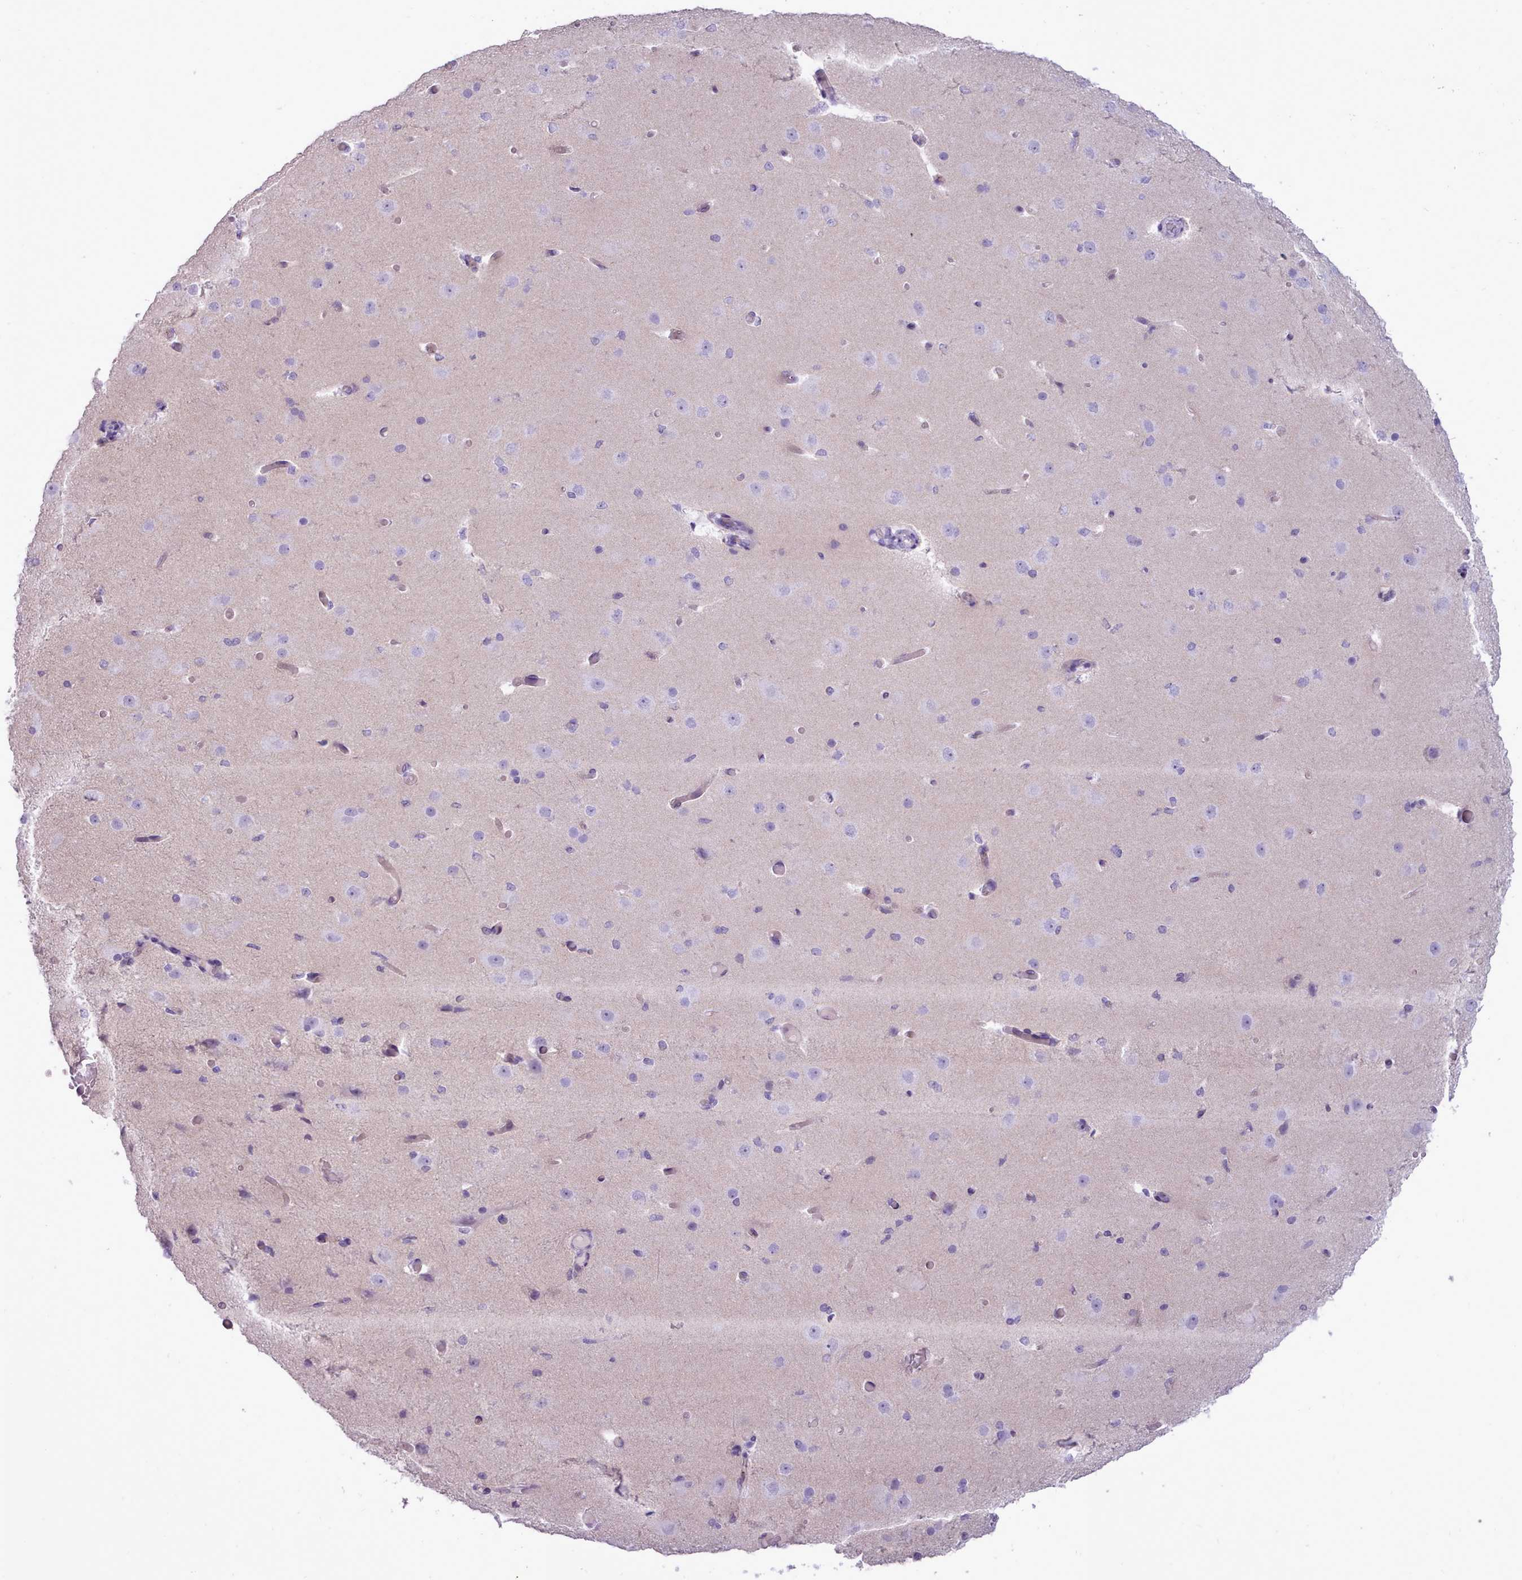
{"staining": {"intensity": "negative", "quantity": "none", "location": "none"}, "tissue": "cerebral cortex", "cell_type": "Endothelial cells", "image_type": "normal", "snomed": [{"axis": "morphology", "description": "Normal tissue, NOS"}, {"axis": "morphology", "description": "Inflammation, NOS"}, {"axis": "topography", "description": "Cerebral cortex"}], "caption": "The photomicrograph displays no significant staining in endothelial cells of cerebral cortex.", "gene": "ATRAID", "patient": {"sex": "male", "age": 6}}